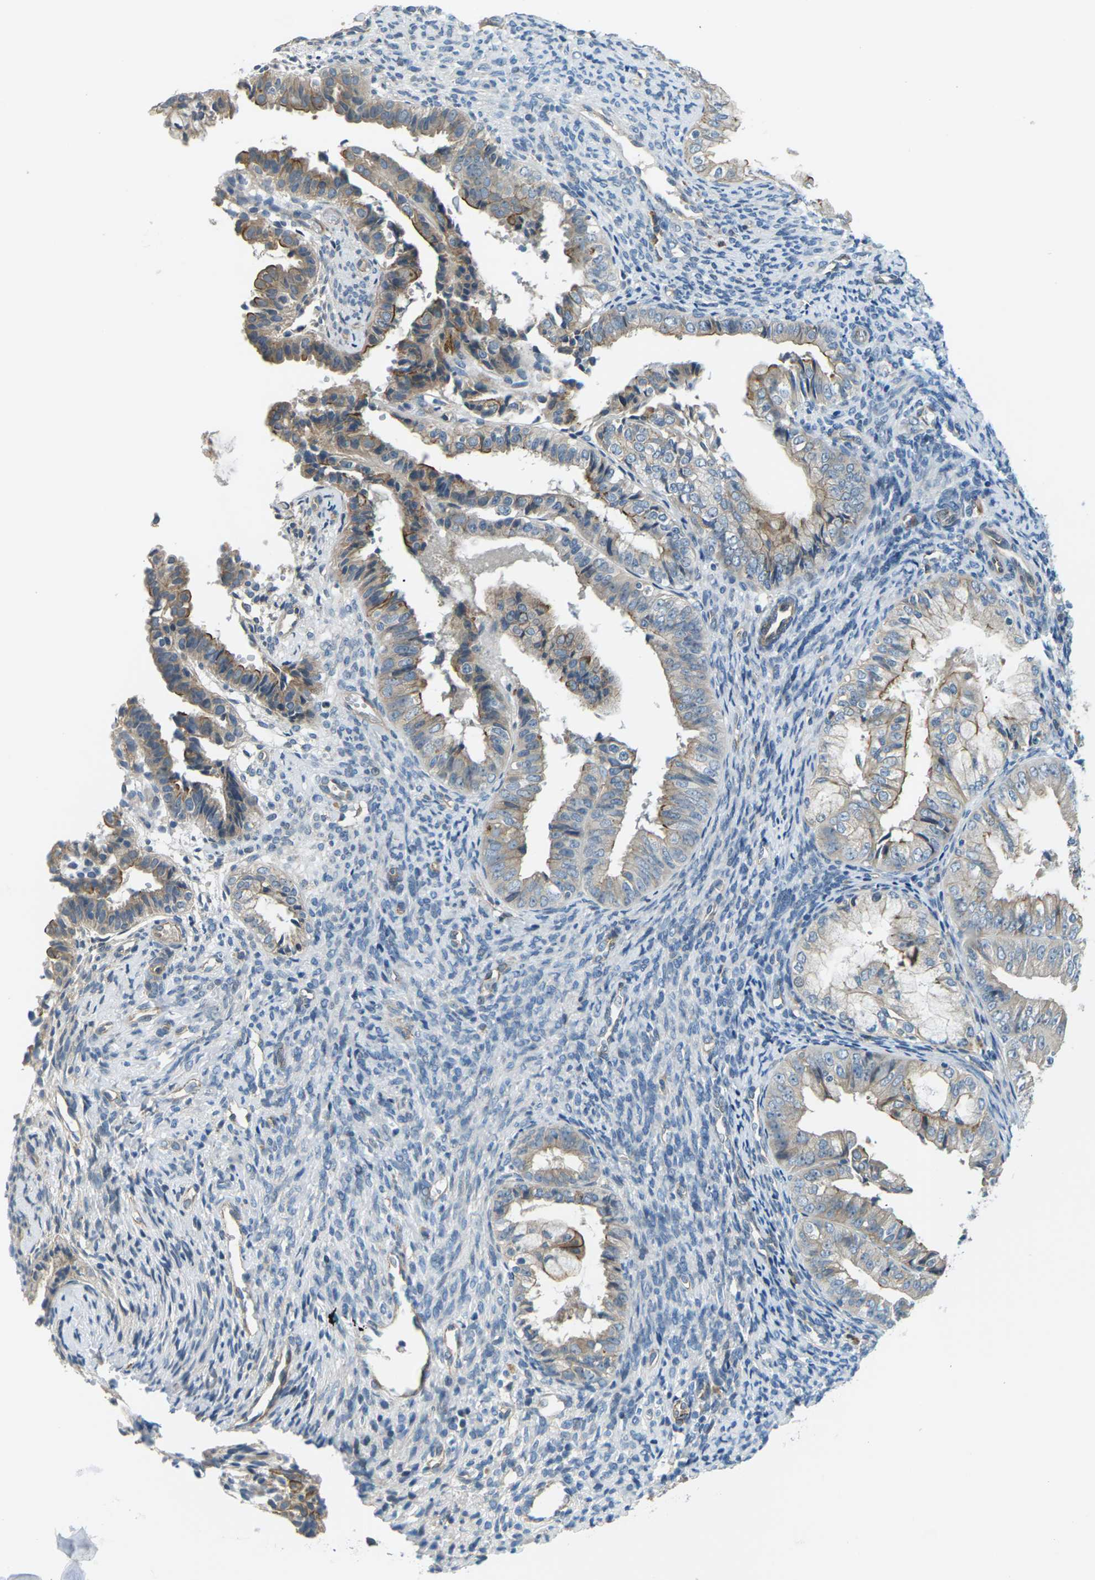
{"staining": {"intensity": "moderate", "quantity": "25%-75%", "location": "cytoplasmic/membranous"}, "tissue": "endometrial cancer", "cell_type": "Tumor cells", "image_type": "cancer", "snomed": [{"axis": "morphology", "description": "Adenocarcinoma, NOS"}, {"axis": "topography", "description": "Endometrium"}], "caption": "Immunohistochemical staining of human endometrial adenocarcinoma shows medium levels of moderate cytoplasmic/membranous protein staining in approximately 25%-75% of tumor cells.", "gene": "SLC13A3", "patient": {"sex": "female", "age": 63}}